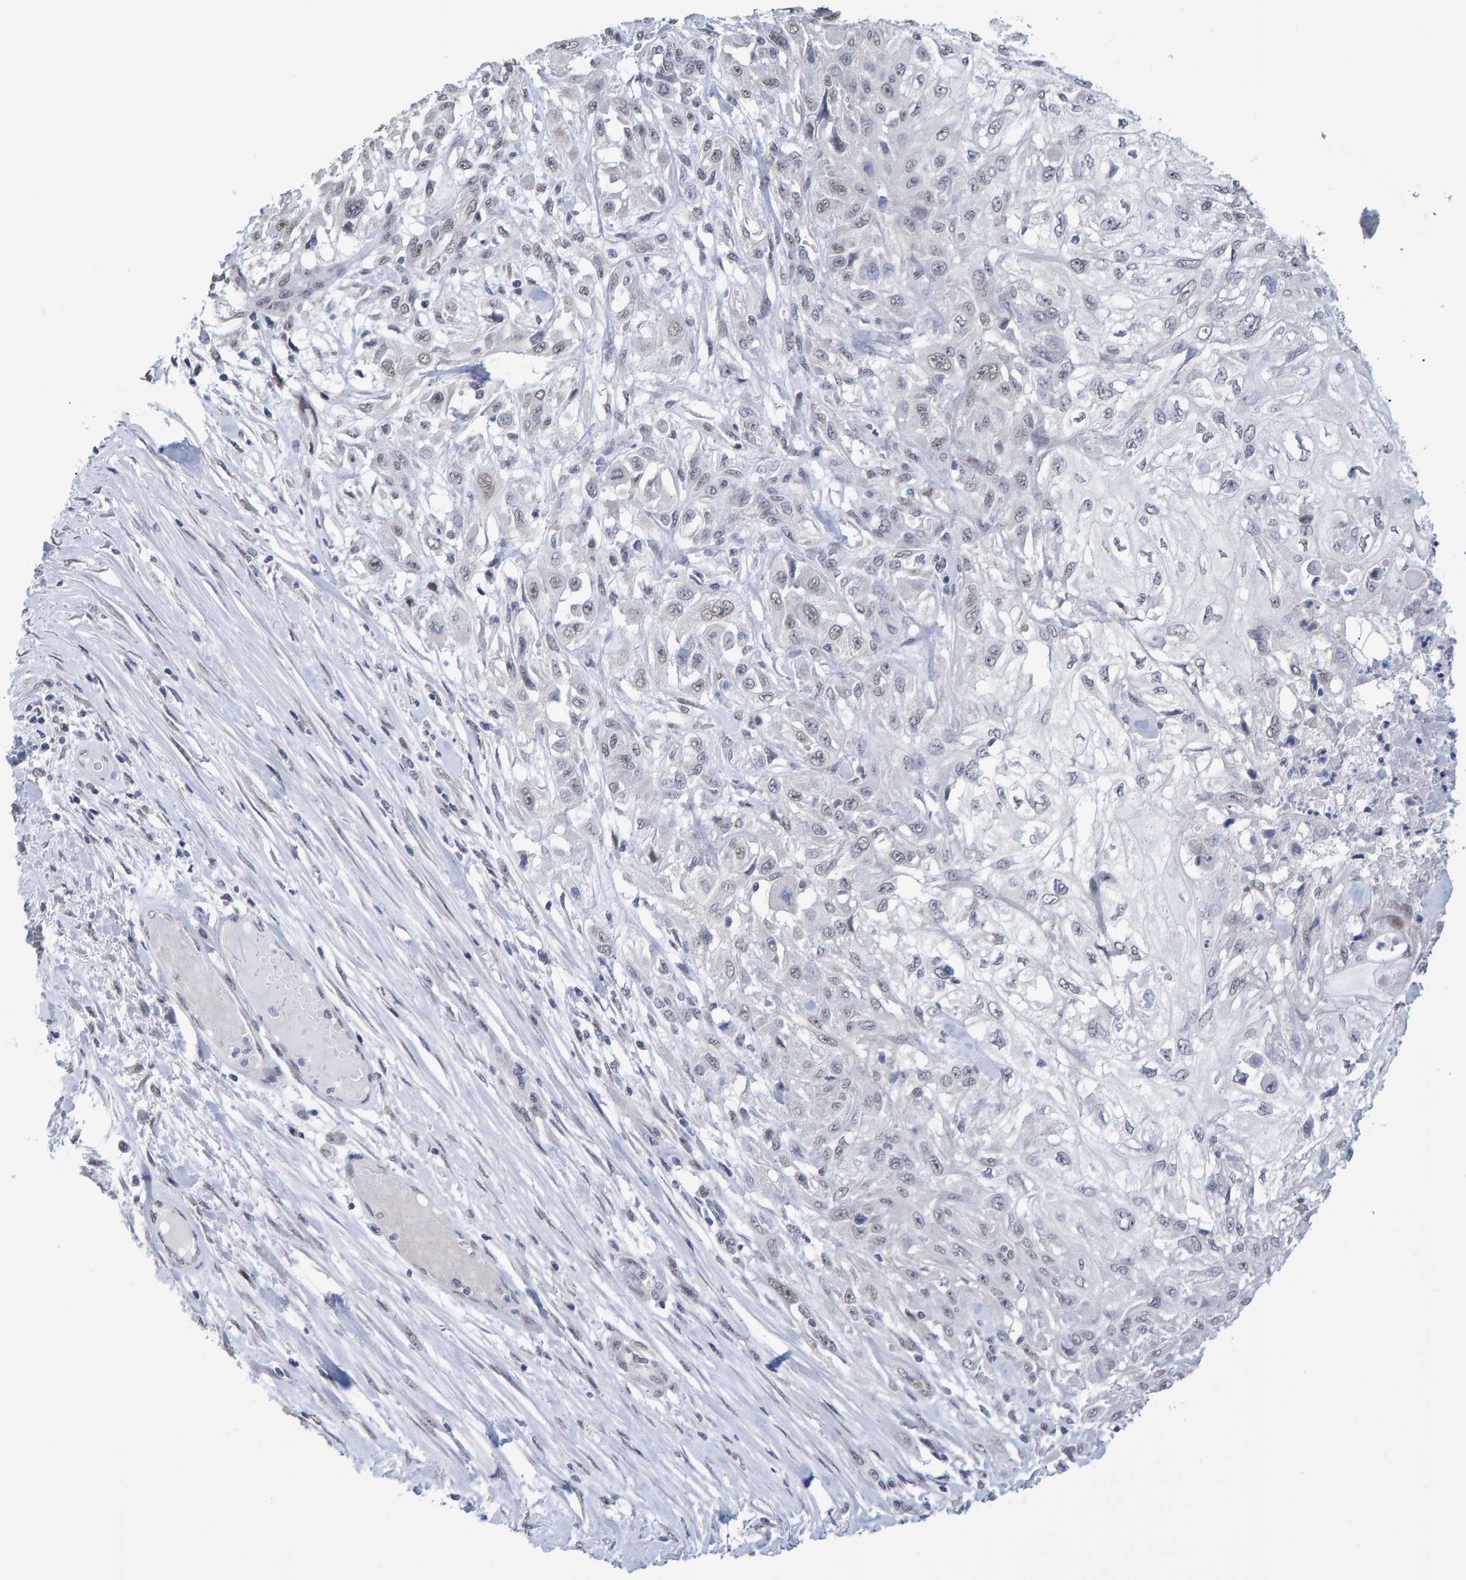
{"staining": {"intensity": "weak", "quantity": "<25%", "location": "nuclear"}, "tissue": "skin cancer", "cell_type": "Tumor cells", "image_type": "cancer", "snomed": [{"axis": "morphology", "description": "Squamous cell carcinoma, NOS"}, {"axis": "morphology", "description": "Squamous cell carcinoma, metastatic, NOS"}, {"axis": "topography", "description": "Skin"}, {"axis": "topography", "description": "Lymph node"}], "caption": "Immunohistochemistry (IHC) photomicrograph of neoplastic tissue: skin cancer stained with DAB displays no significant protein positivity in tumor cells.", "gene": "USP43", "patient": {"sex": "male", "age": 75}}